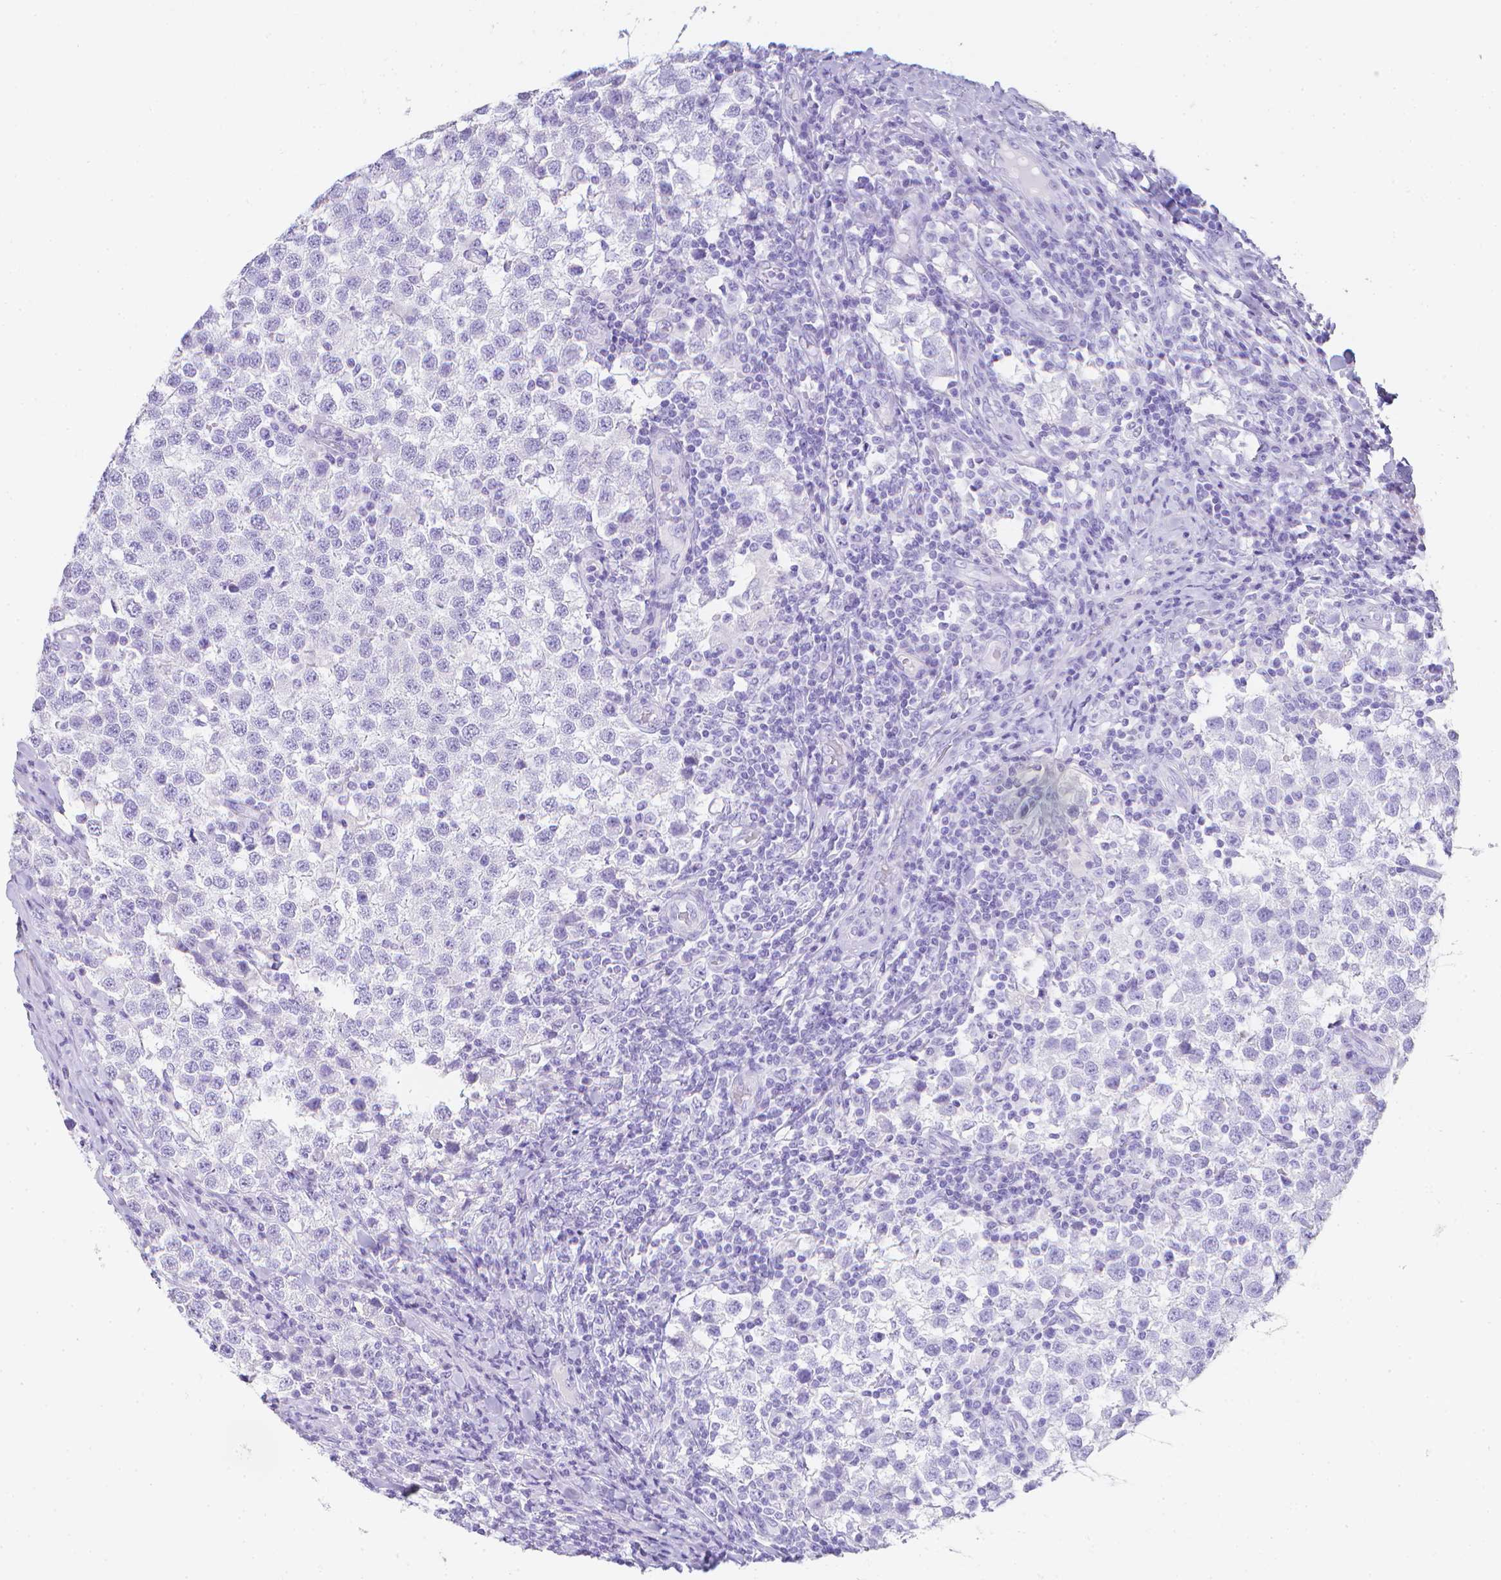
{"staining": {"intensity": "negative", "quantity": "none", "location": "none"}, "tissue": "testis cancer", "cell_type": "Tumor cells", "image_type": "cancer", "snomed": [{"axis": "morphology", "description": "Seminoma, NOS"}, {"axis": "topography", "description": "Testis"}], "caption": "DAB (3,3'-diaminobenzidine) immunohistochemical staining of seminoma (testis) exhibits no significant staining in tumor cells.", "gene": "LGALS4", "patient": {"sex": "male", "age": 34}}